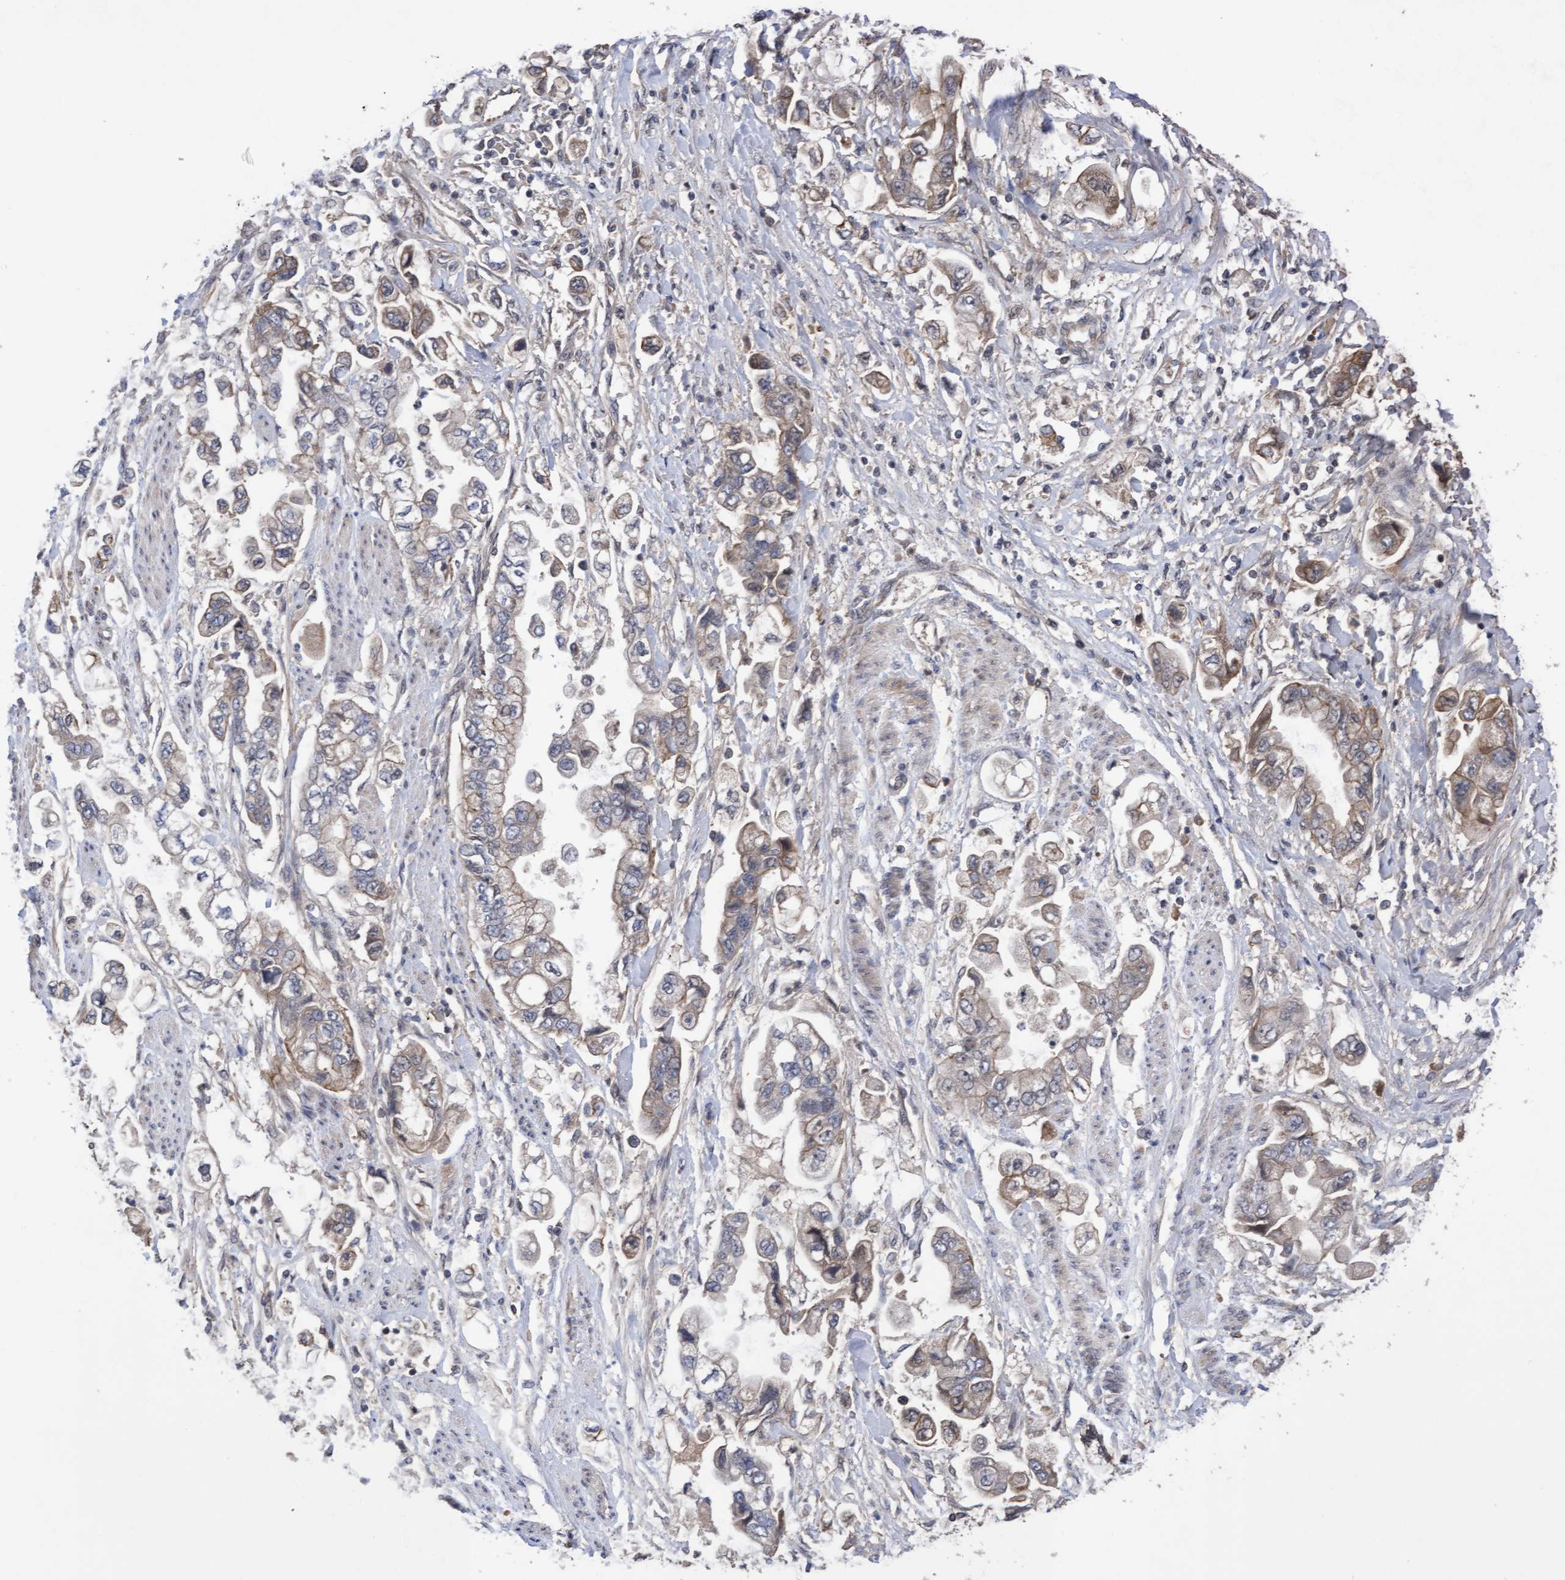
{"staining": {"intensity": "weak", "quantity": "25%-75%", "location": "cytoplasmic/membranous"}, "tissue": "stomach cancer", "cell_type": "Tumor cells", "image_type": "cancer", "snomed": [{"axis": "morphology", "description": "Normal tissue, NOS"}, {"axis": "morphology", "description": "Adenocarcinoma, NOS"}, {"axis": "topography", "description": "Stomach"}], "caption": "Approximately 25%-75% of tumor cells in adenocarcinoma (stomach) reveal weak cytoplasmic/membranous protein expression as visualized by brown immunohistochemical staining.", "gene": "COBL", "patient": {"sex": "male", "age": 62}}